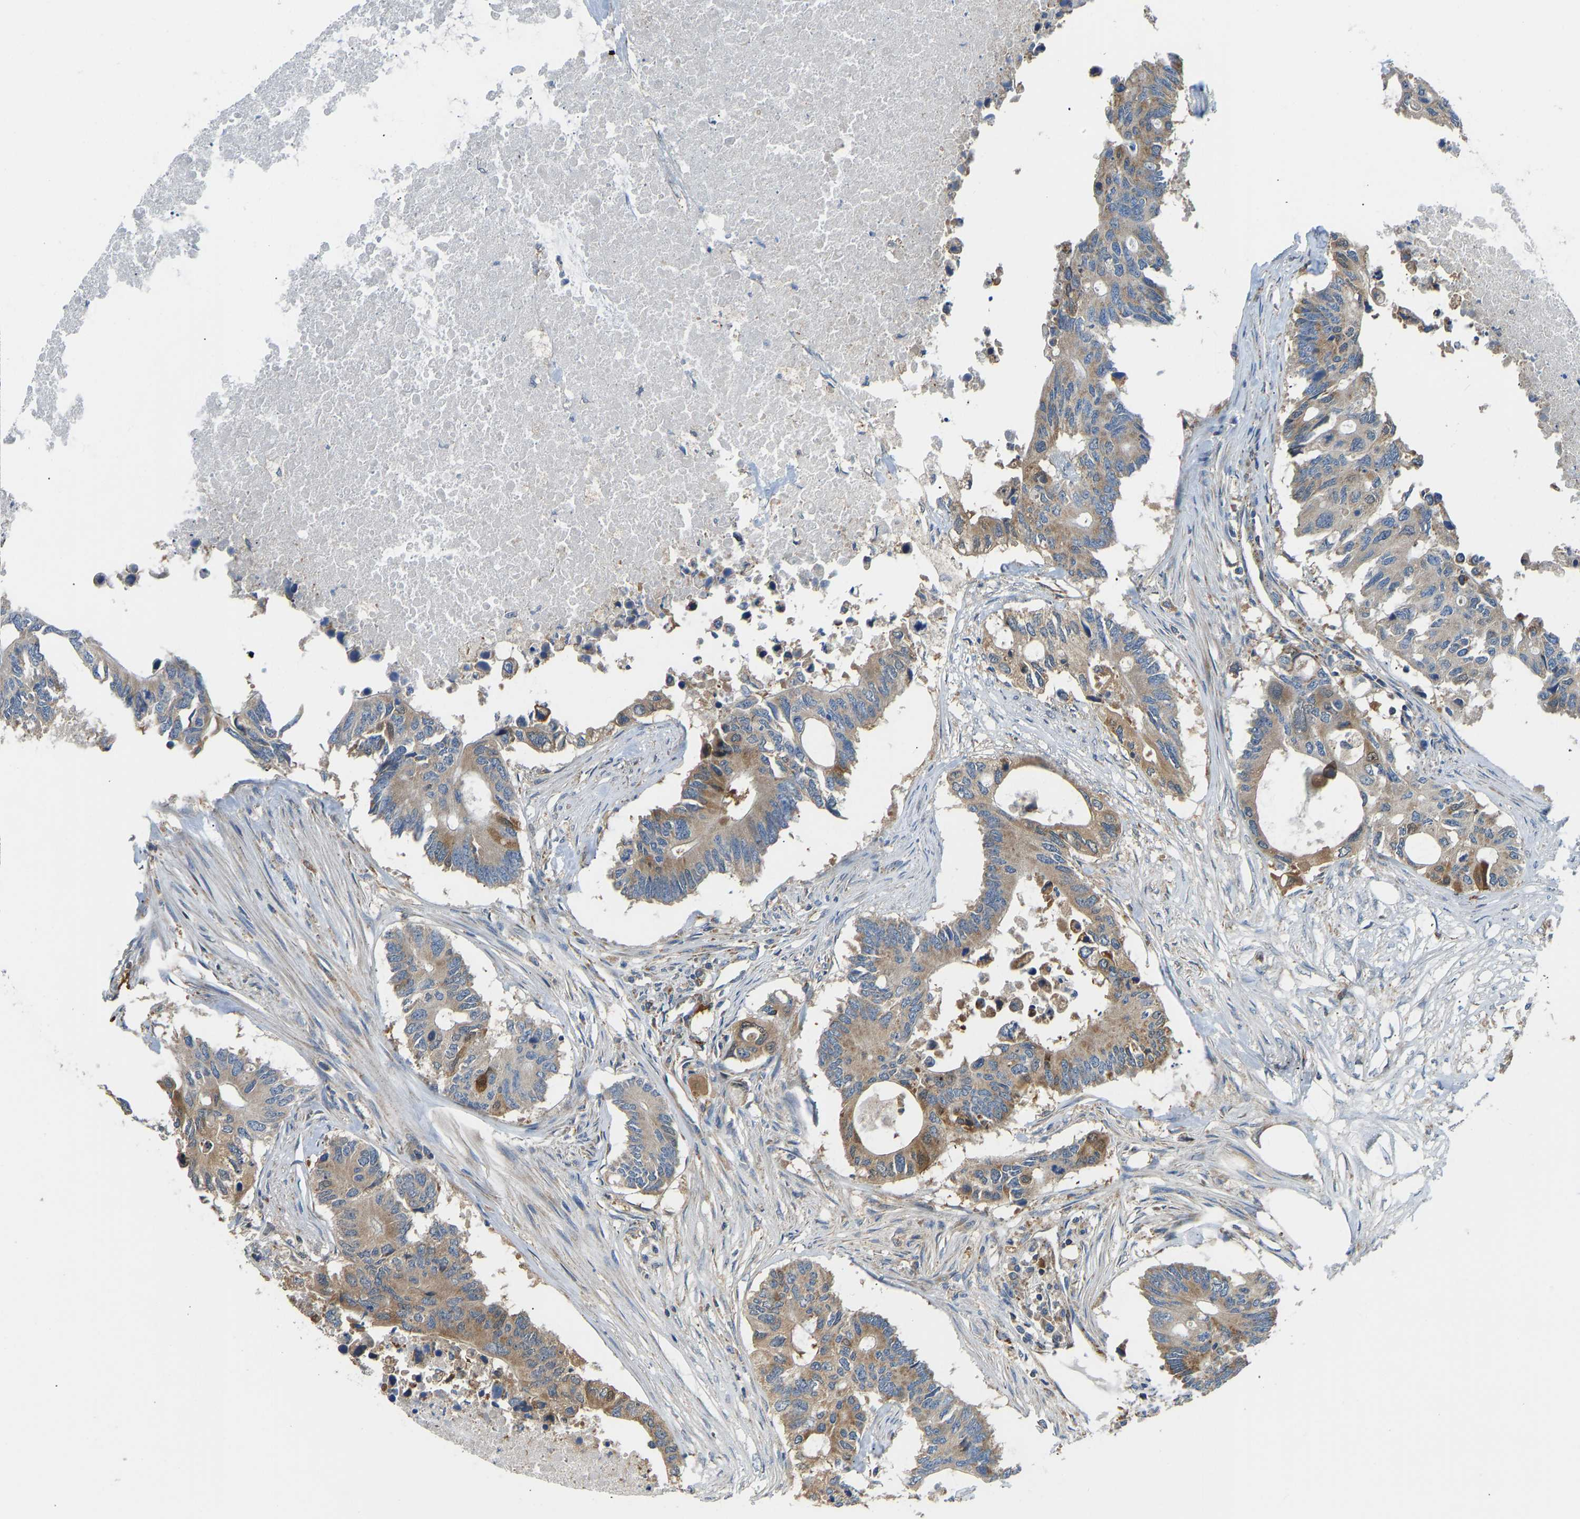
{"staining": {"intensity": "moderate", "quantity": ">75%", "location": "cytoplasmic/membranous"}, "tissue": "colorectal cancer", "cell_type": "Tumor cells", "image_type": "cancer", "snomed": [{"axis": "morphology", "description": "Adenocarcinoma, NOS"}, {"axis": "topography", "description": "Colon"}], "caption": "Tumor cells show medium levels of moderate cytoplasmic/membranous staining in approximately >75% of cells in human colorectal adenocarcinoma.", "gene": "RBP1", "patient": {"sex": "male", "age": 71}}